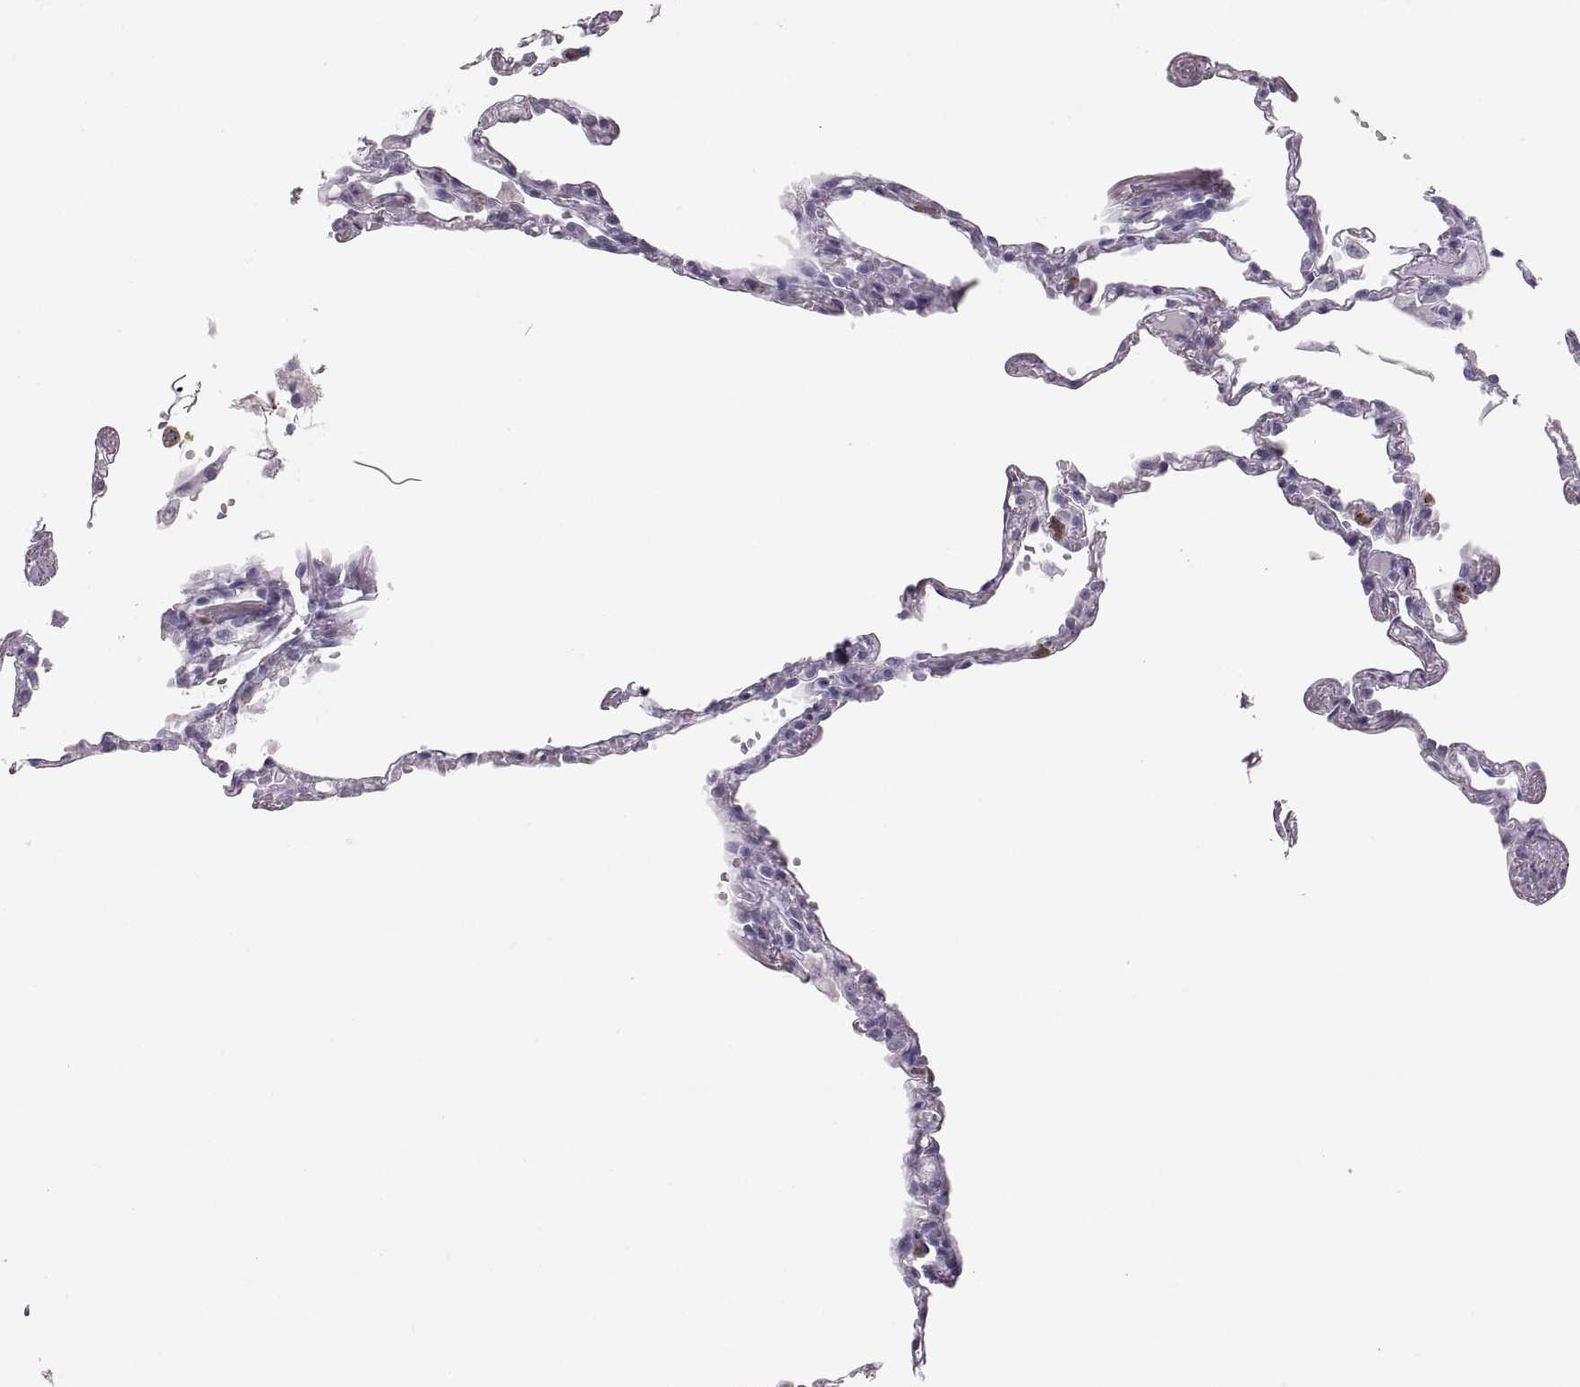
{"staining": {"intensity": "negative", "quantity": "none", "location": "none"}, "tissue": "lung", "cell_type": "Alveolar cells", "image_type": "normal", "snomed": [{"axis": "morphology", "description": "Normal tissue, NOS"}, {"axis": "topography", "description": "Lung"}], "caption": "Alveolar cells are negative for brown protein staining in benign lung. Brightfield microscopy of immunohistochemistry (IHC) stained with DAB (3,3'-diaminobenzidine) (brown) and hematoxylin (blue), captured at high magnification.", "gene": "MILR1", "patient": {"sex": "male", "age": 78}}